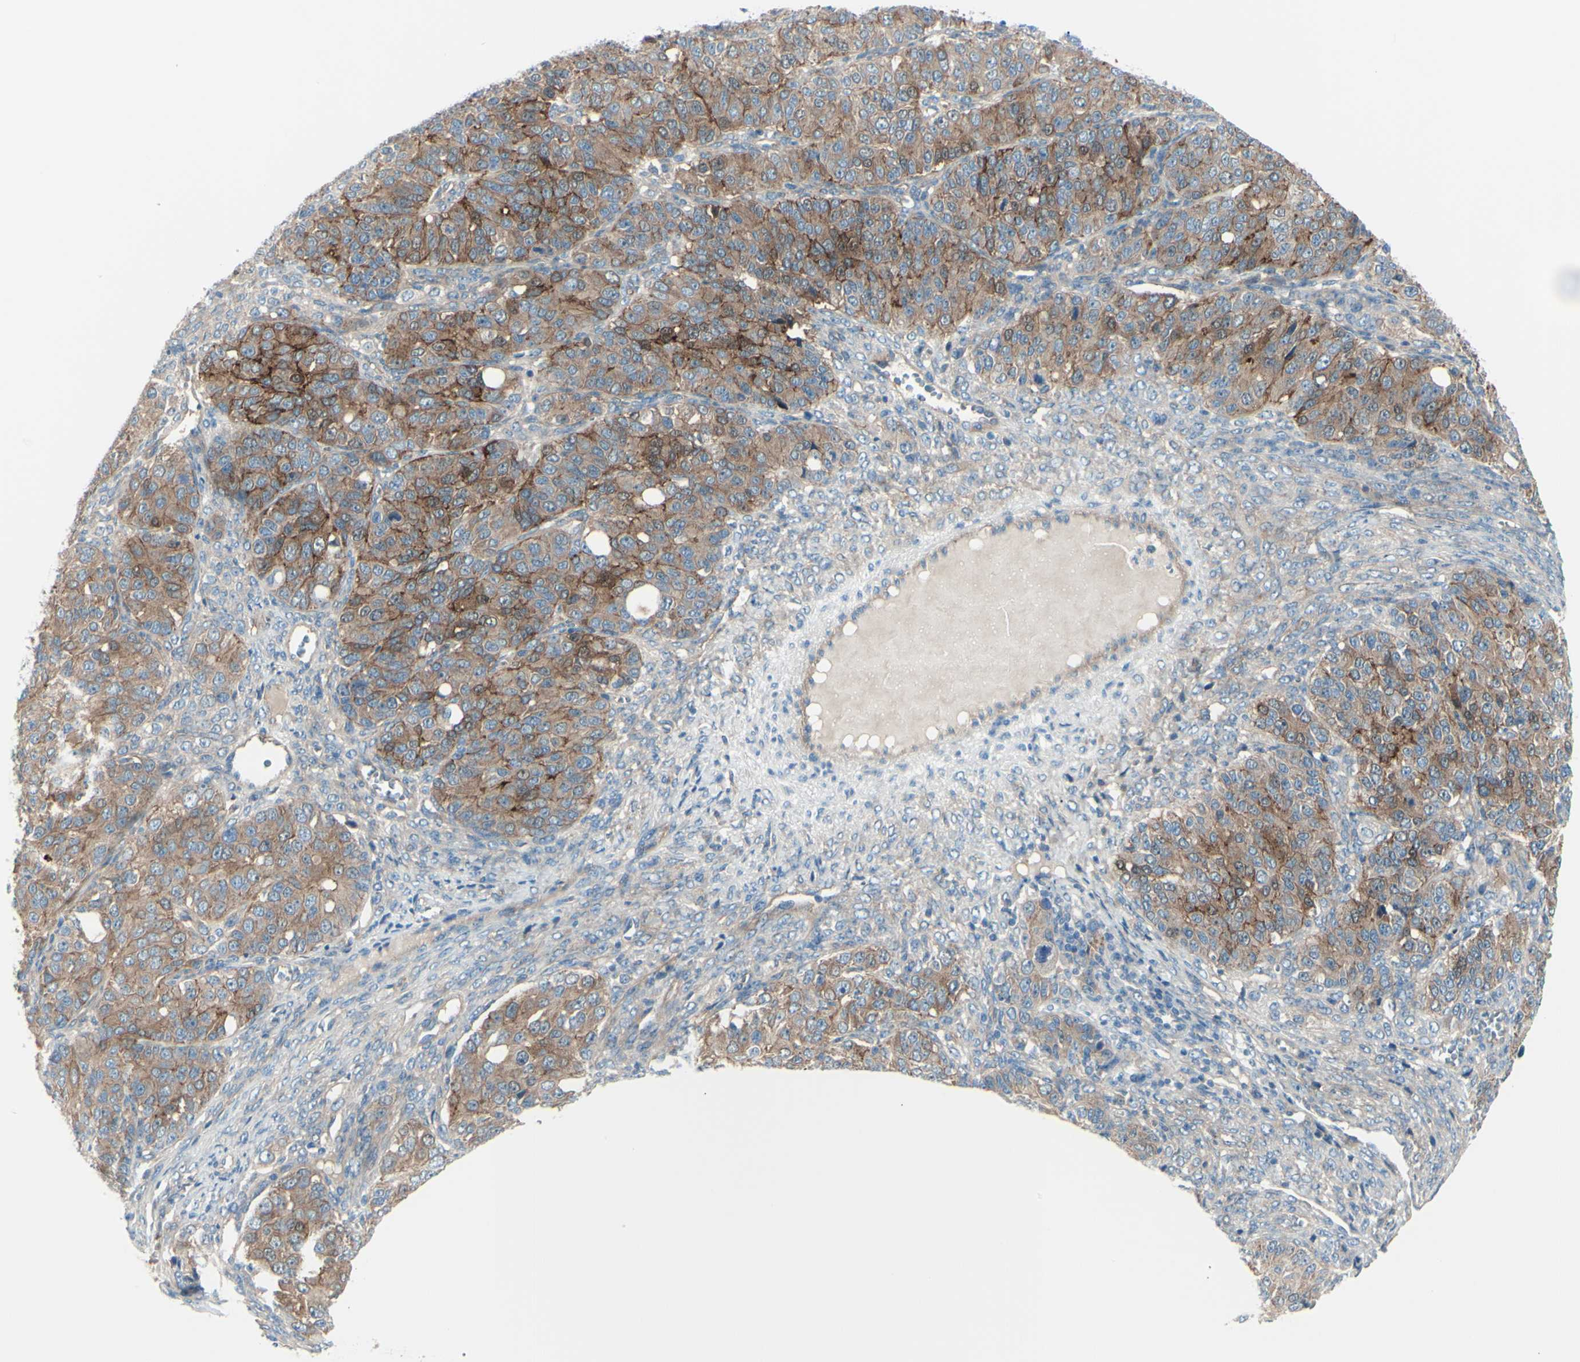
{"staining": {"intensity": "moderate", "quantity": ">75%", "location": "cytoplasmic/membranous"}, "tissue": "ovarian cancer", "cell_type": "Tumor cells", "image_type": "cancer", "snomed": [{"axis": "morphology", "description": "Carcinoma, endometroid"}, {"axis": "topography", "description": "Ovary"}], "caption": "Protein expression analysis of human ovarian cancer (endometroid carcinoma) reveals moderate cytoplasmic/membranous expression in about >75% of tumor cells.", "gene": "PCDHGA2", "patient": {"sex": "female", "age": 51}}